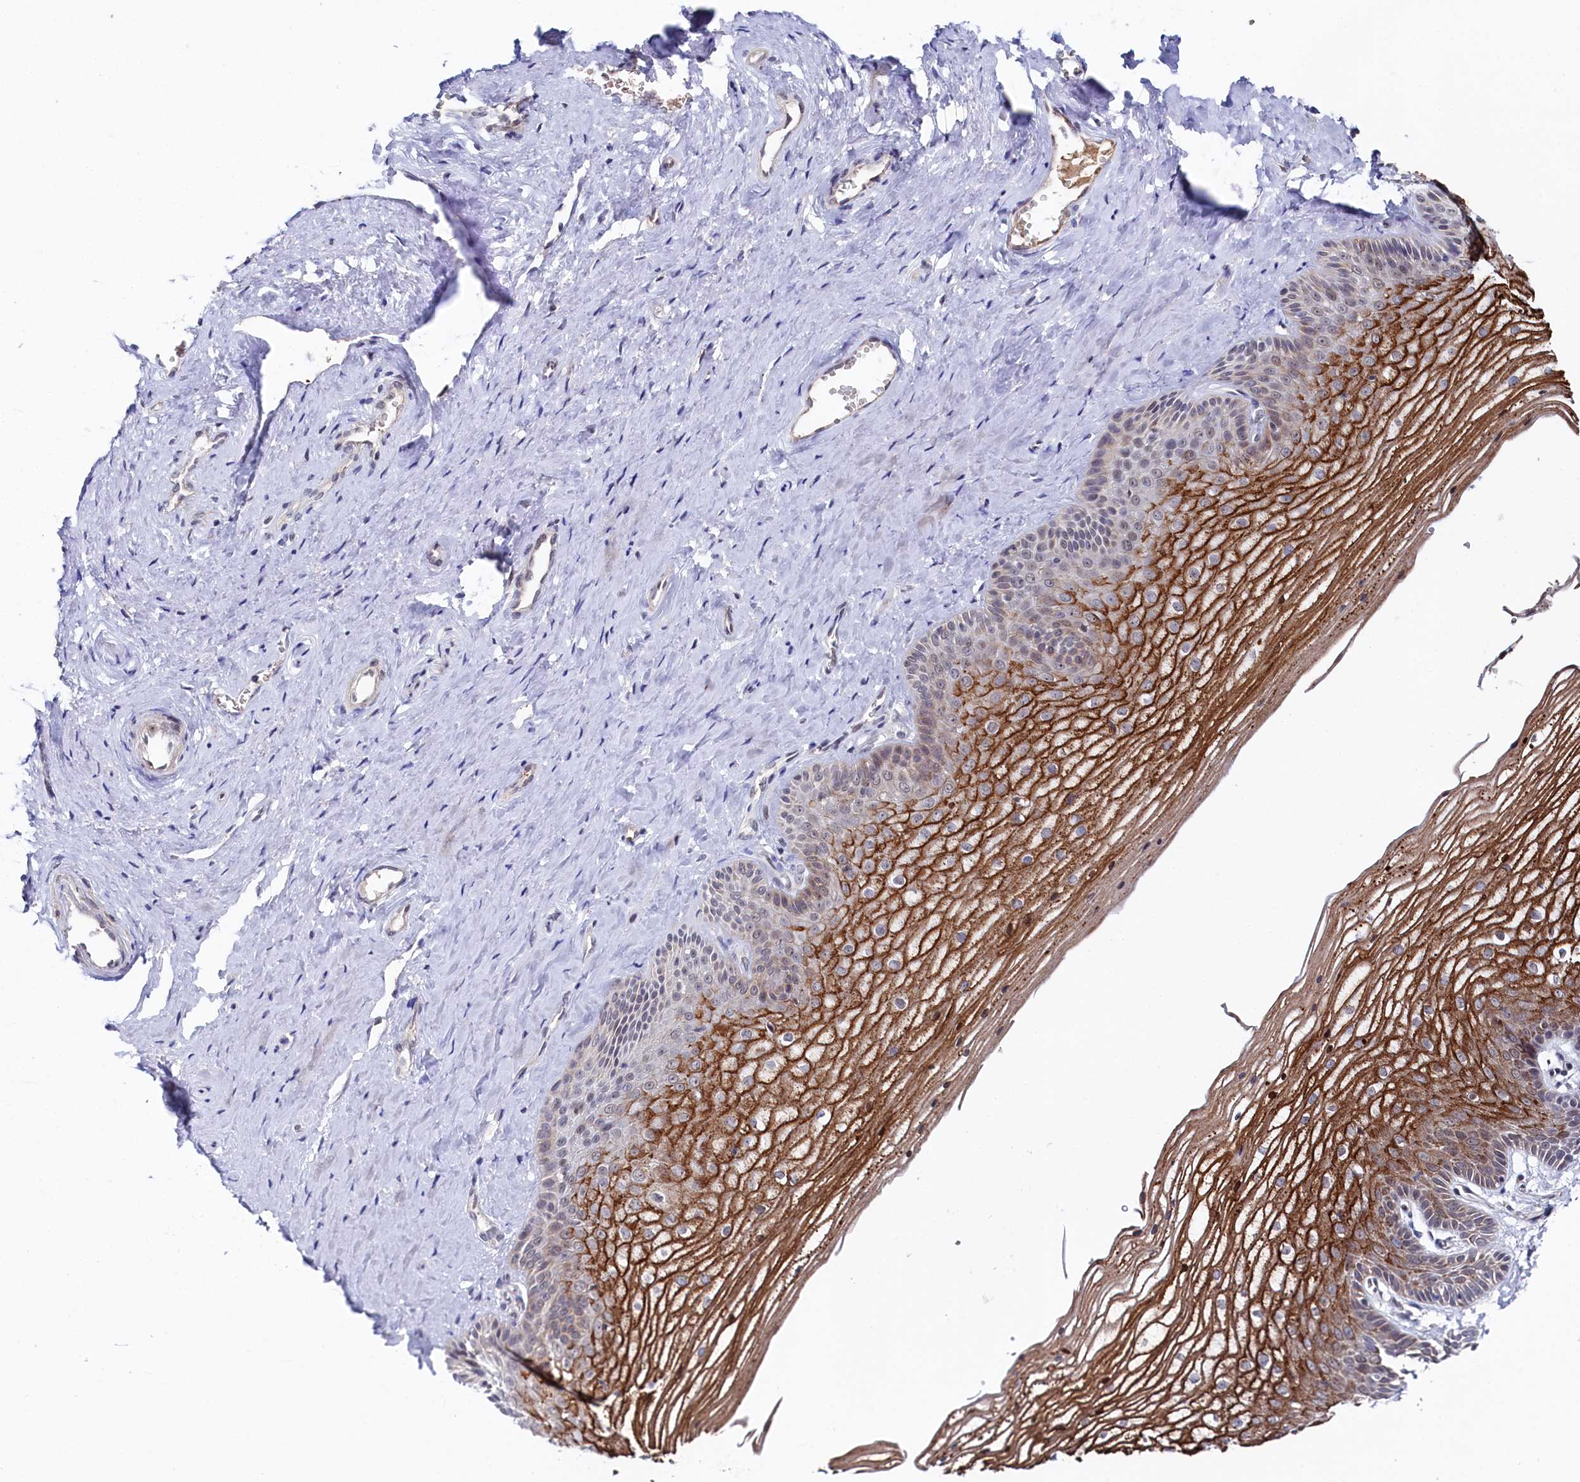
{"staining": {"intensity": "strong", "quantity": "25%-75%", "location": "cytoplasmic/membranous"}, "tissue": "vagina", "cell_type": "Squamous epithelial cells", "image_type": "normal", "snomed": [{"axis": "morphology", "description": "Normal tissue, NOS"}, {"axis": "topography", "description": "Vagina"}, {"axis": "topography", "description": "Cervix"}], "caption": "This is a photomicrograph of IHC staining of normal vagina, which shows strong expression in the cytoplasmic/membranous of squamous epithelial cells.", "gene": "TIGD4", "patient": {"sex": "female", "age": 40}}